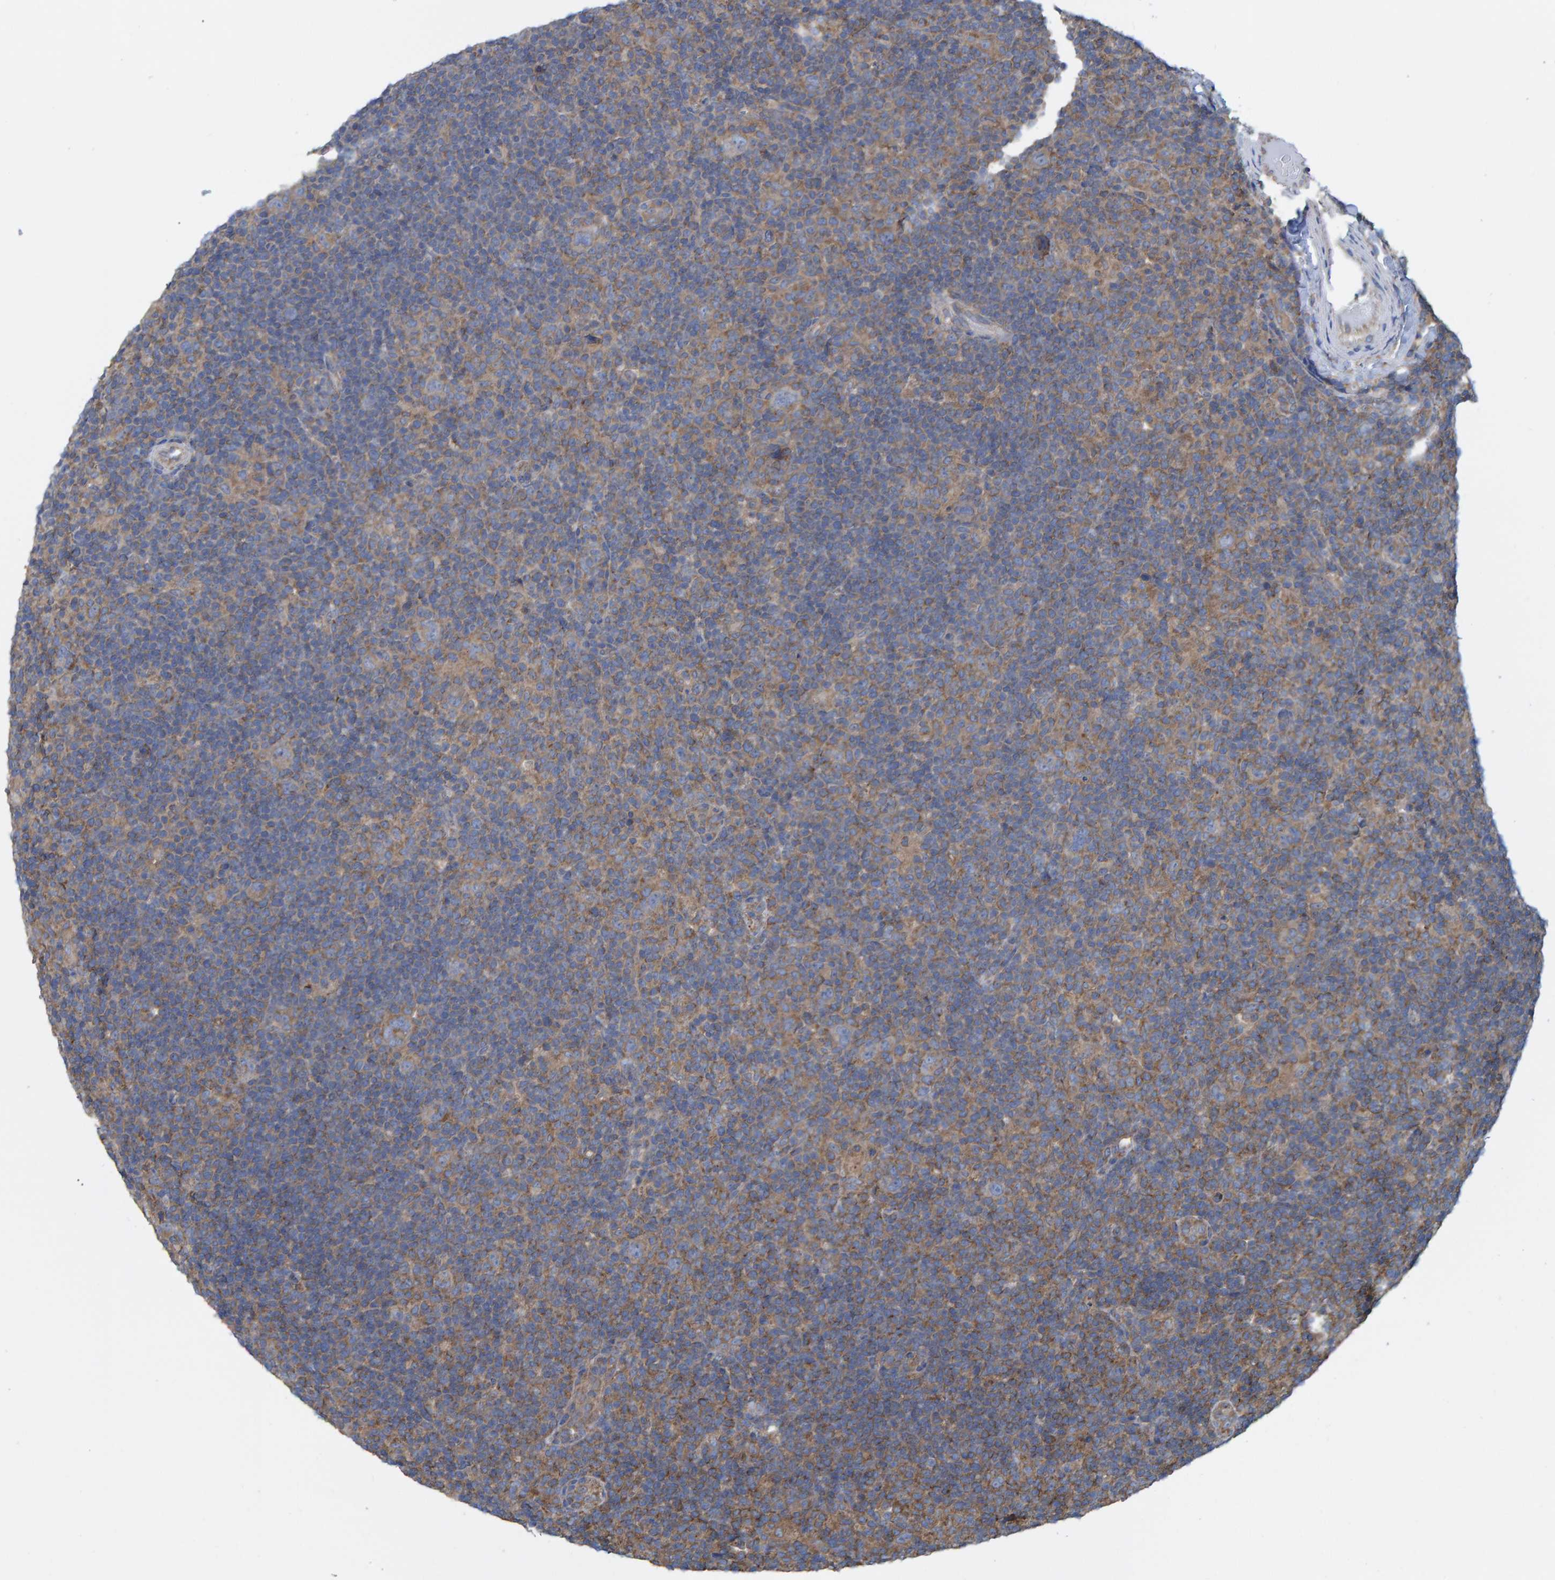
{"staining": {"intensity": "moderate", "quantity": ">75%", "location": "cytoplasmic/membranous"}, "tissue": "lymphoma", "cell_type": "Tumor cells", "image_type": "cancer", "snomed": [{"axis": "morphology", "description": "Hodgkin's disease, NOS"}, {"axis": "topography", "description": "Lymph node"}], "caption": "Hodgkin's disease stained with a brown dye exhibits moderate cytoplasmic/membranous positive staining in approximately >75% of tumor cells.", "gene": "LRSAM1", "patient": {"sex": "female", "age": 57}}